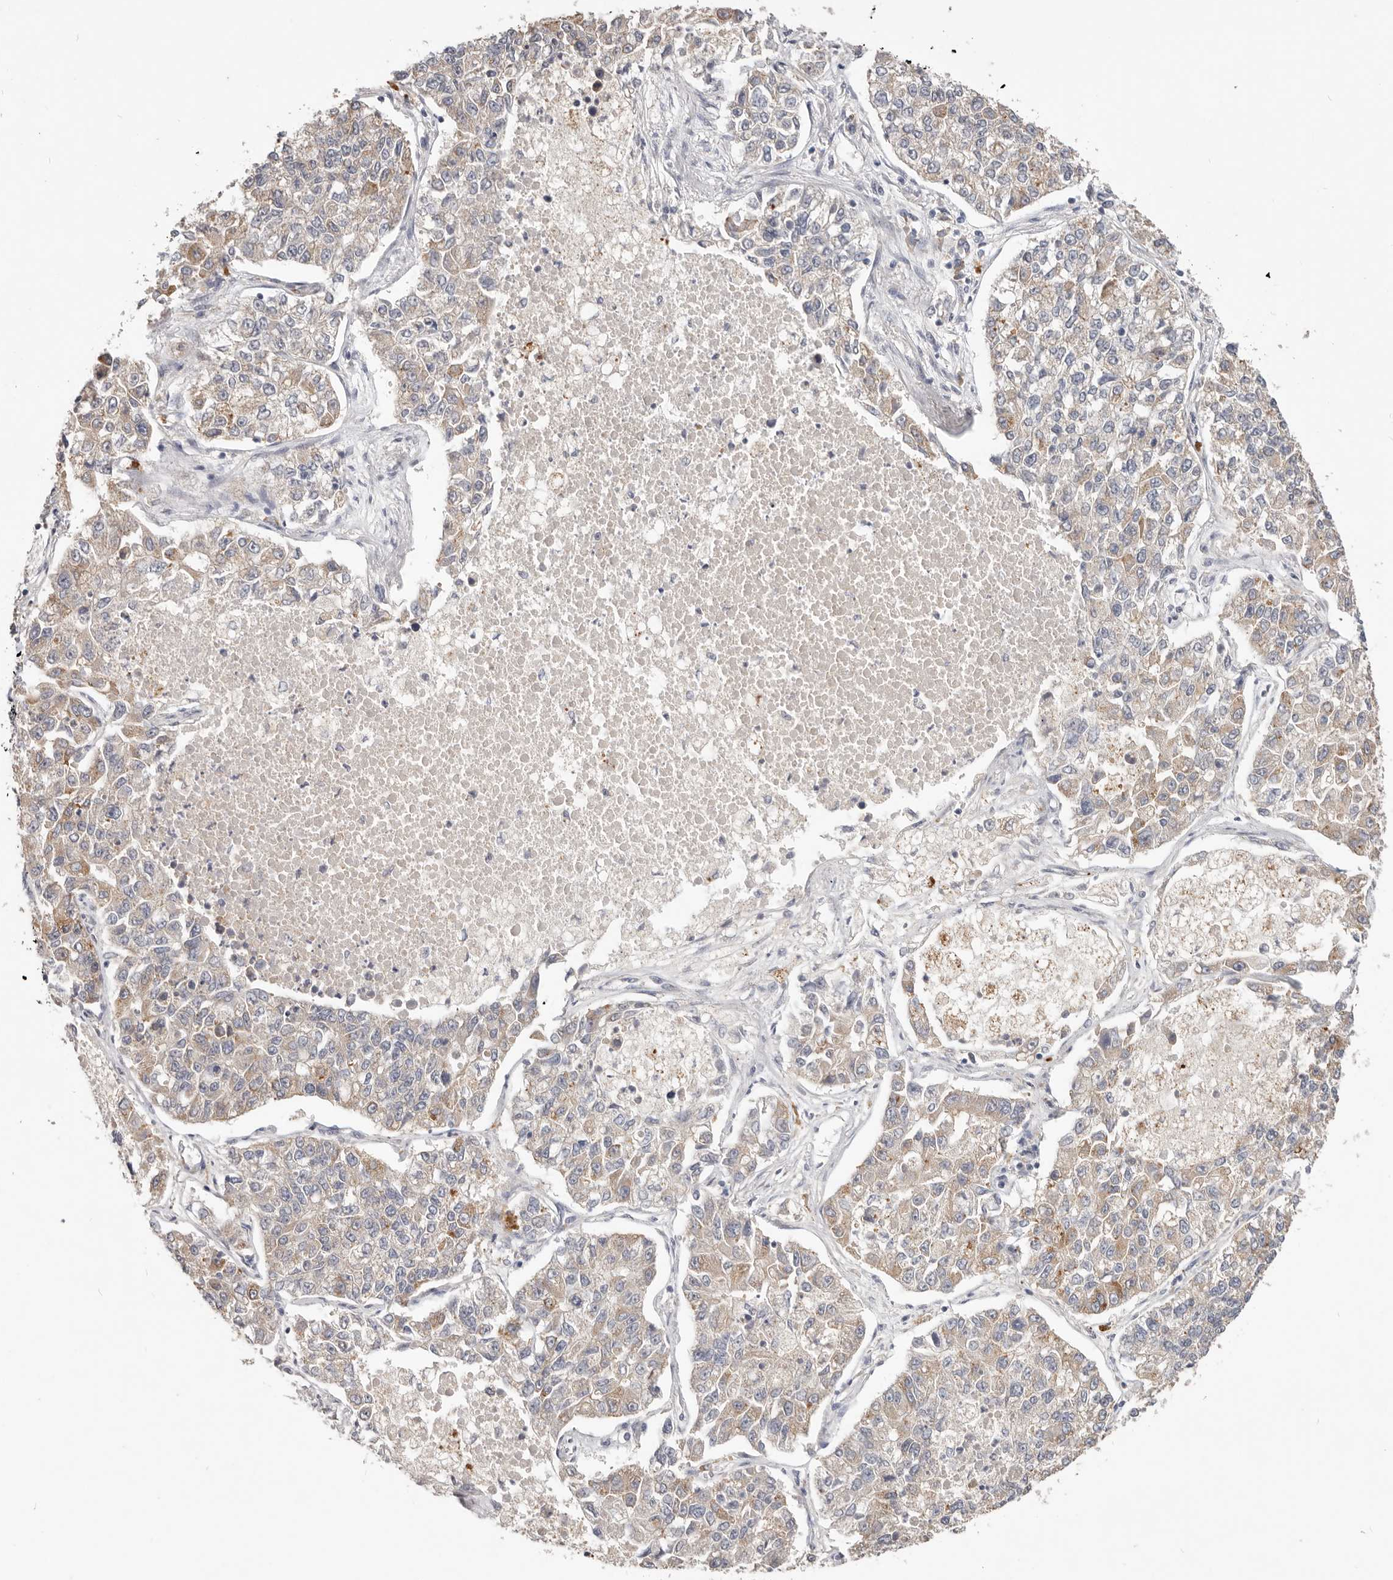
{"staining": {"intensity": "weak", "quantity": "25%-75%", "location": "cytoplasmic/membranous"}, "tissue": "lung cancer", "cell_type": "Tumor cells", "image_type": "cancer", "snomed": [{"axis": "morphology", "description": "Adenocarcinoma, NOS"}, {"axis": "topography", "description": "Lung"}], "caption": "Weak cytoplasmic/membranous expression for a protein is present in about 25%-75% of tumor cells of lung cancer (adenocarcinoma) using immunohistochemistry (IHC).", "gene": "WDR77", "patient": {"sex": "male", "age": 49}}